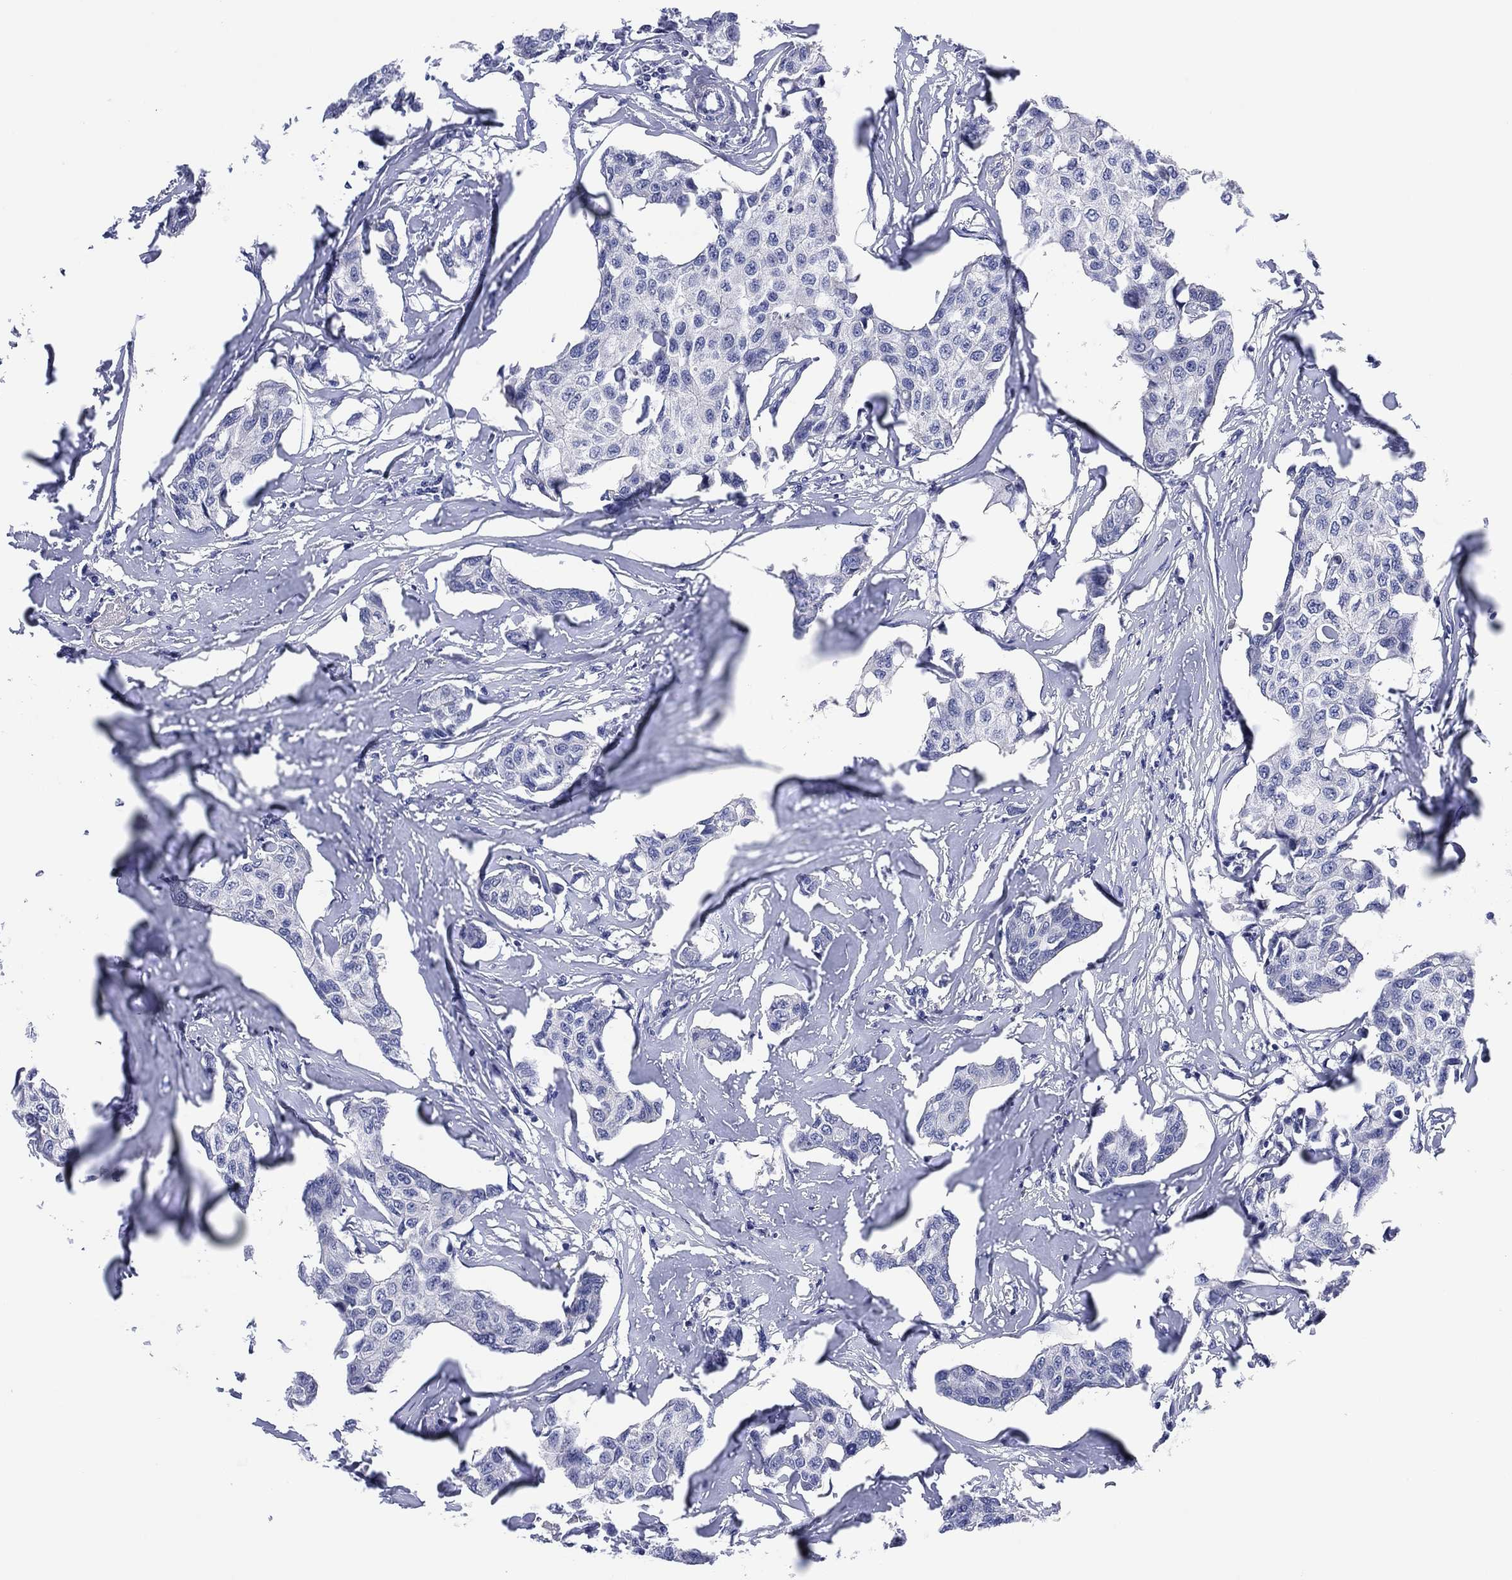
{"staining": {"intensity": "negative", "quantity": "none", "location": "none"}, "tissue": "breast cancer", "cell_type": "Tumor cells", "image_type": "cancer", "snomed": [{"axis": "morphology", "description": "Duct carcinoma"}, {"axis": "topography", "description": "Breast"}], "caption": "Immunohistochemical staining of human intraductal carcinoma (breast) displays no significant expression in tumor cells. Nuclei are stained in blue.", "gene": "CLIP3", "patient": {"sex": "female", "age": 80}}